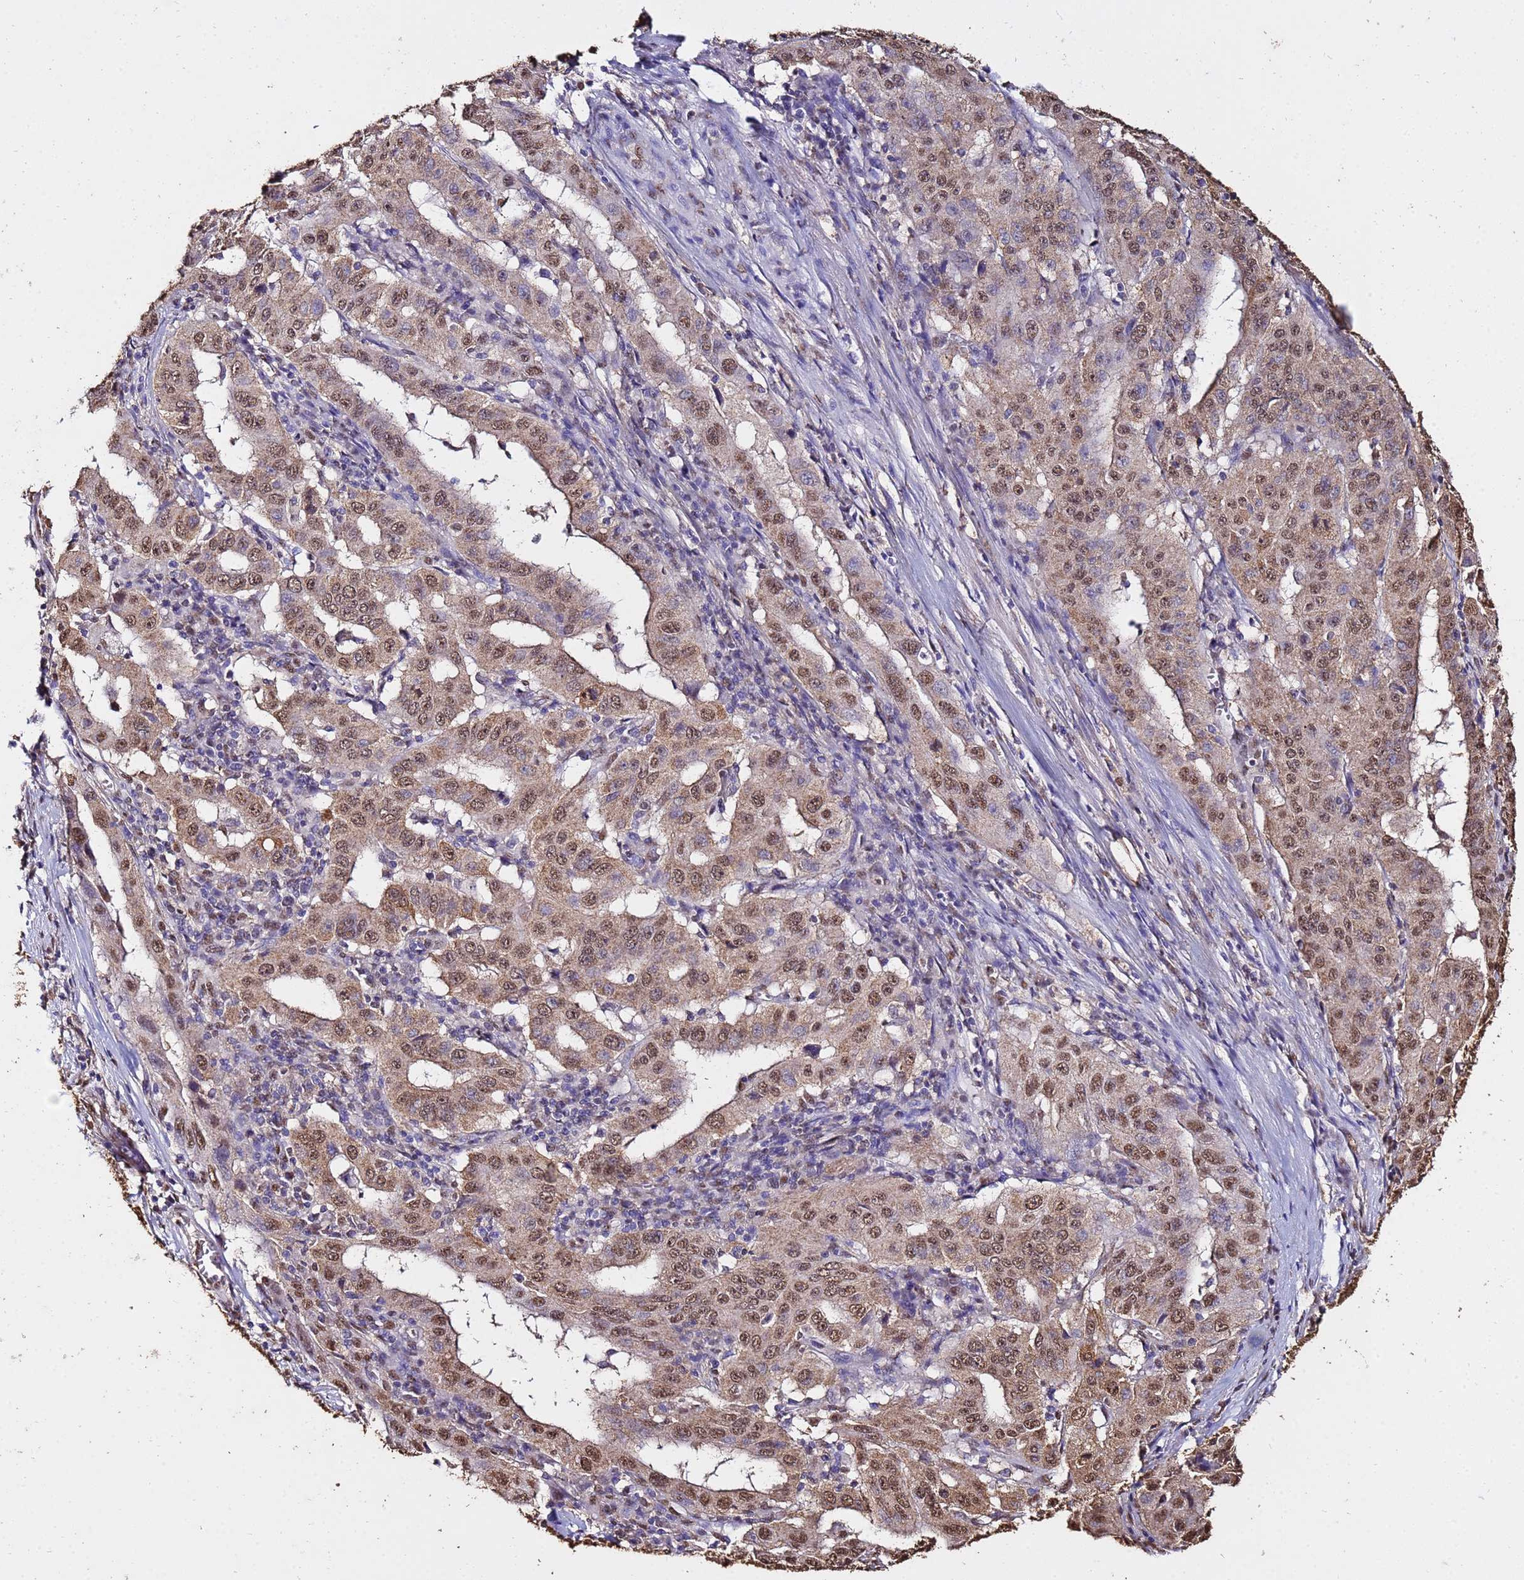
{"staining": {"intensity": "moderate", "quantity": ">75%", "location": "cytoplasmic/membranous,nuclear"}, "tissue": "pancreatic cancer", "cell_type": "Tumor cells", "image_type": "cancer", "snomed": [{"axis": "morphology", "description": "Adenocarcinoma, NOS"}, {"axis": "topography", "description": "Pancreas"}], "caption": "Immunohistochemistry (IHC) (DAB (3,3'-diaminobenzidine)) staining of human adenocarcinoma (pancreatic) shows moderate cytoplasmic/membranous and nuclear protein expression in approximately >75% of tumor cells. (brown staining indicates protein expression, while blue staining denotes nuclei).", "gene": "TRIP6", "patient": {"sex": "male", "age": 63}}